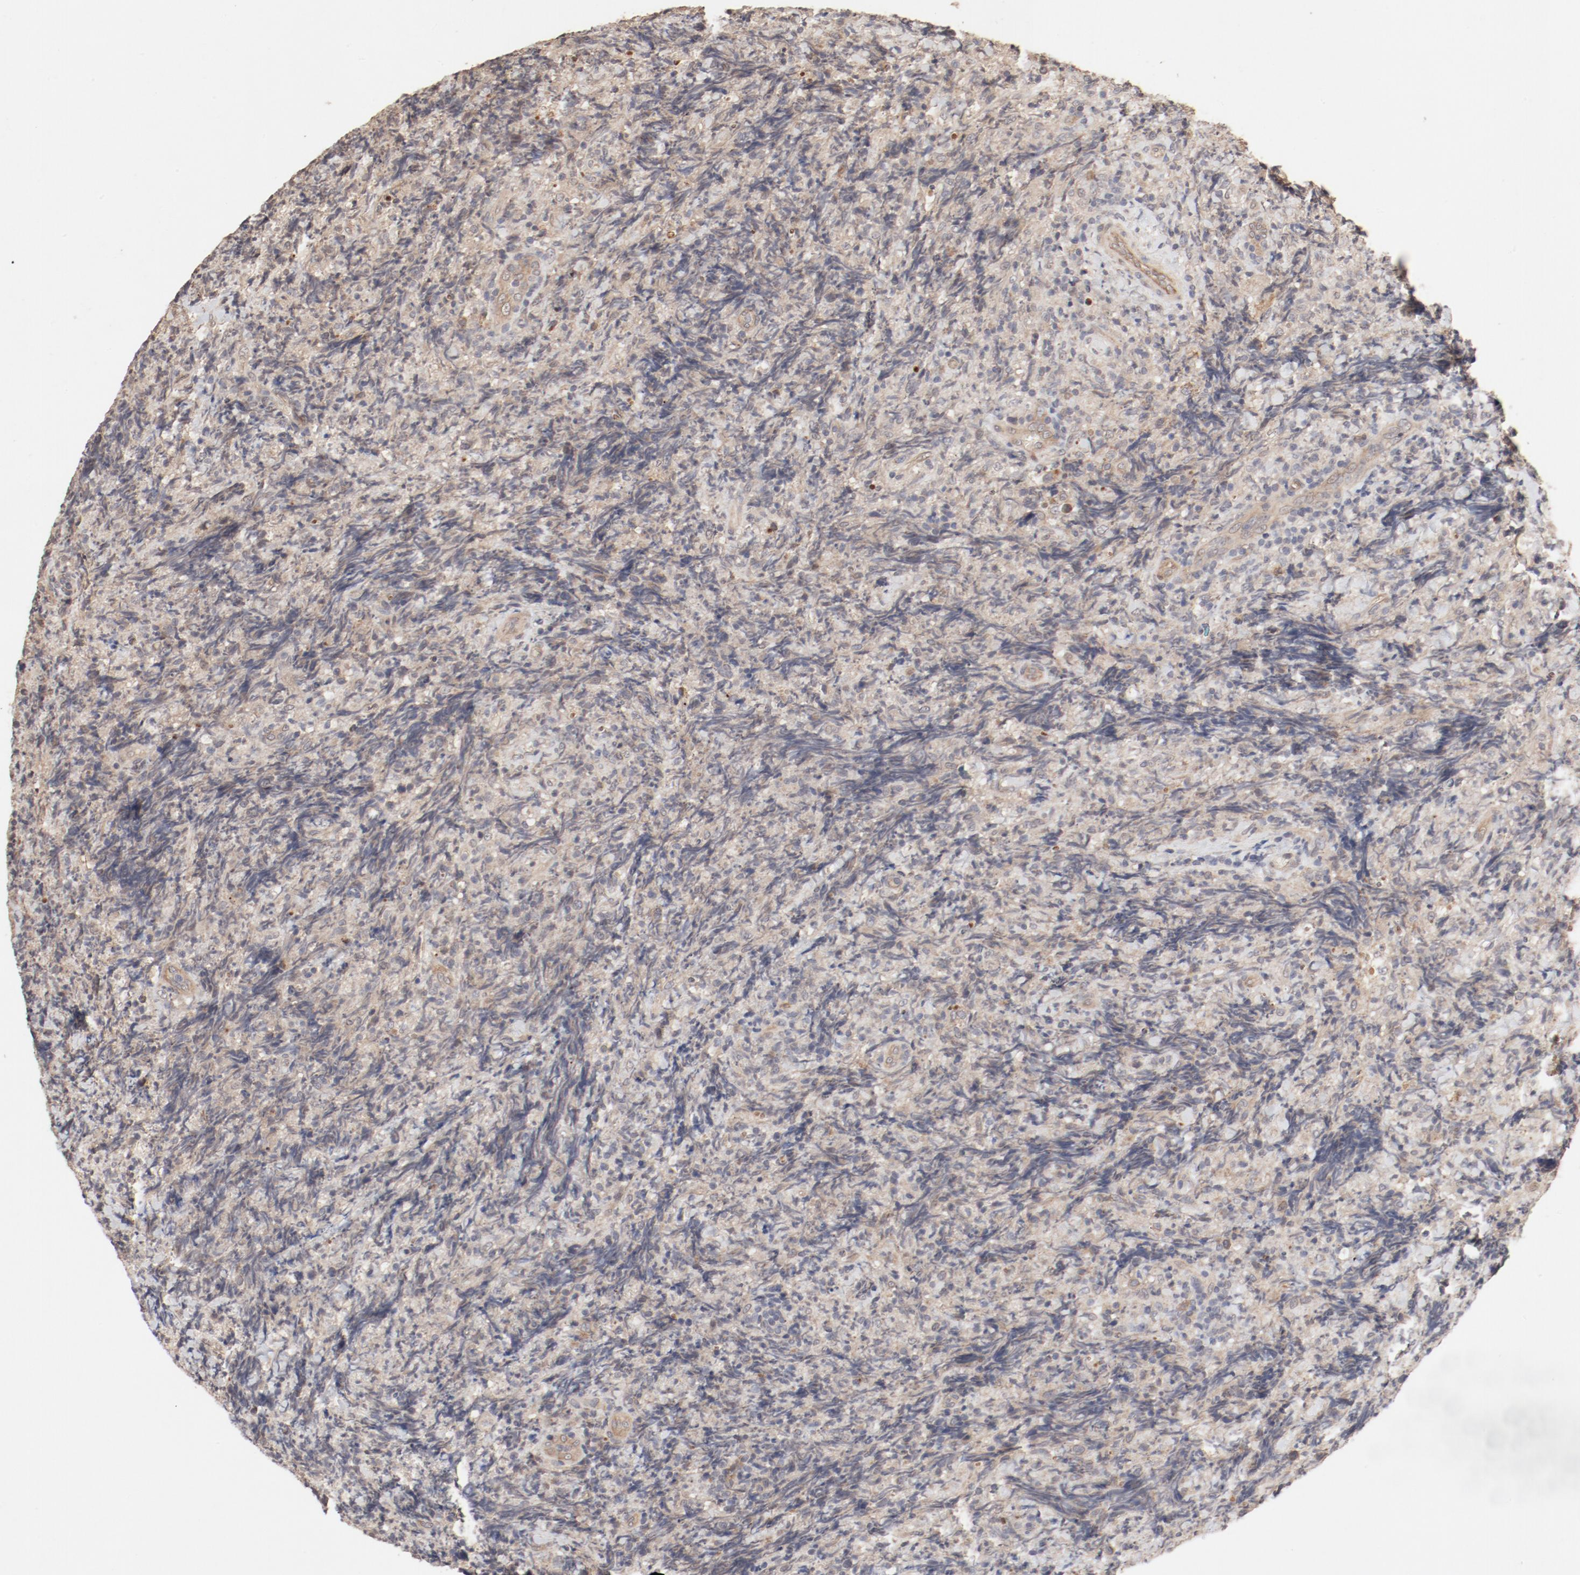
{"staining": {"intensity": "weak", "quantity": ">75%", "location": "cytoplasmic/membranous"}, "tissue": "lymphoma", "cell_type": "Tumor cells", "image_type": "cancer", "snomed": [{"axis": "morphology", "description": "Malignant lymphoma, non-Hodgkin's type, High grade"}, {"axis": "topography", "description": "Tonsil"}], "caption": "Weak cytoplasmic/membranous positivity is present in approximately >75% of tumor cells in lymphoma.", "gene": "IL3RA", "patient": {"sex": "female", "age": 36}}